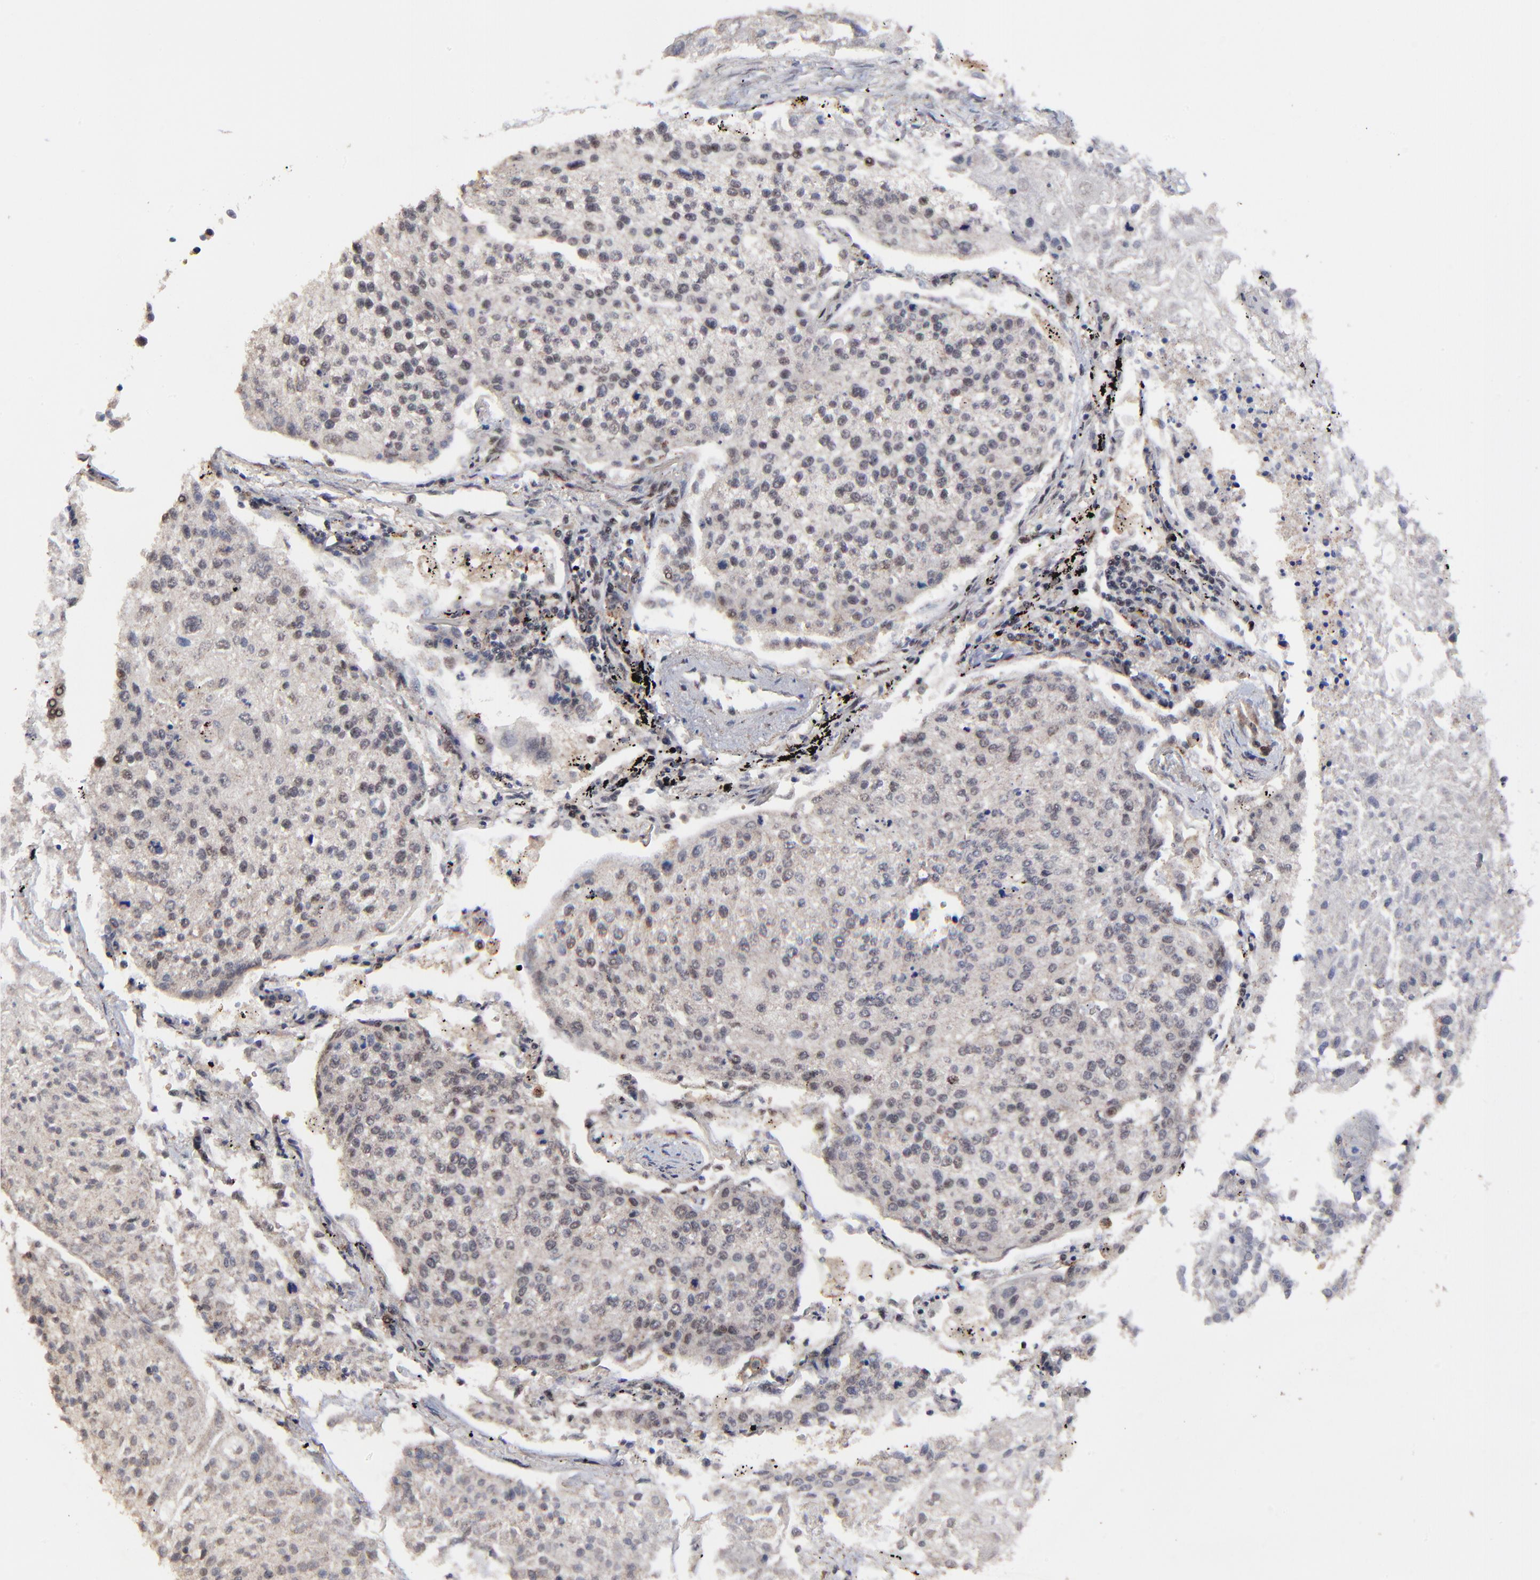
{"staining": {"intensity": "weak", "quantity": "25%-75%", "location": "nuclear"}, "tissue": "lung cancer", "cell_type": "Tumor cells", "image_type": "cancer", "snomed": [{"axis": "morphology", "description": "Squamous cell carcinoma, NOS"}, {"axis": "topography", "description": "Lung"}], "caption": "High-power microscopy captured an immunohistochemistry (IHC) photomicrograph of lung squamous cell carcinoma, revealing weak nuclear staining in about 25%-75% of tumor cells.", "gene": "RBM22", "patient": {"sex": "male", "age": 75}}